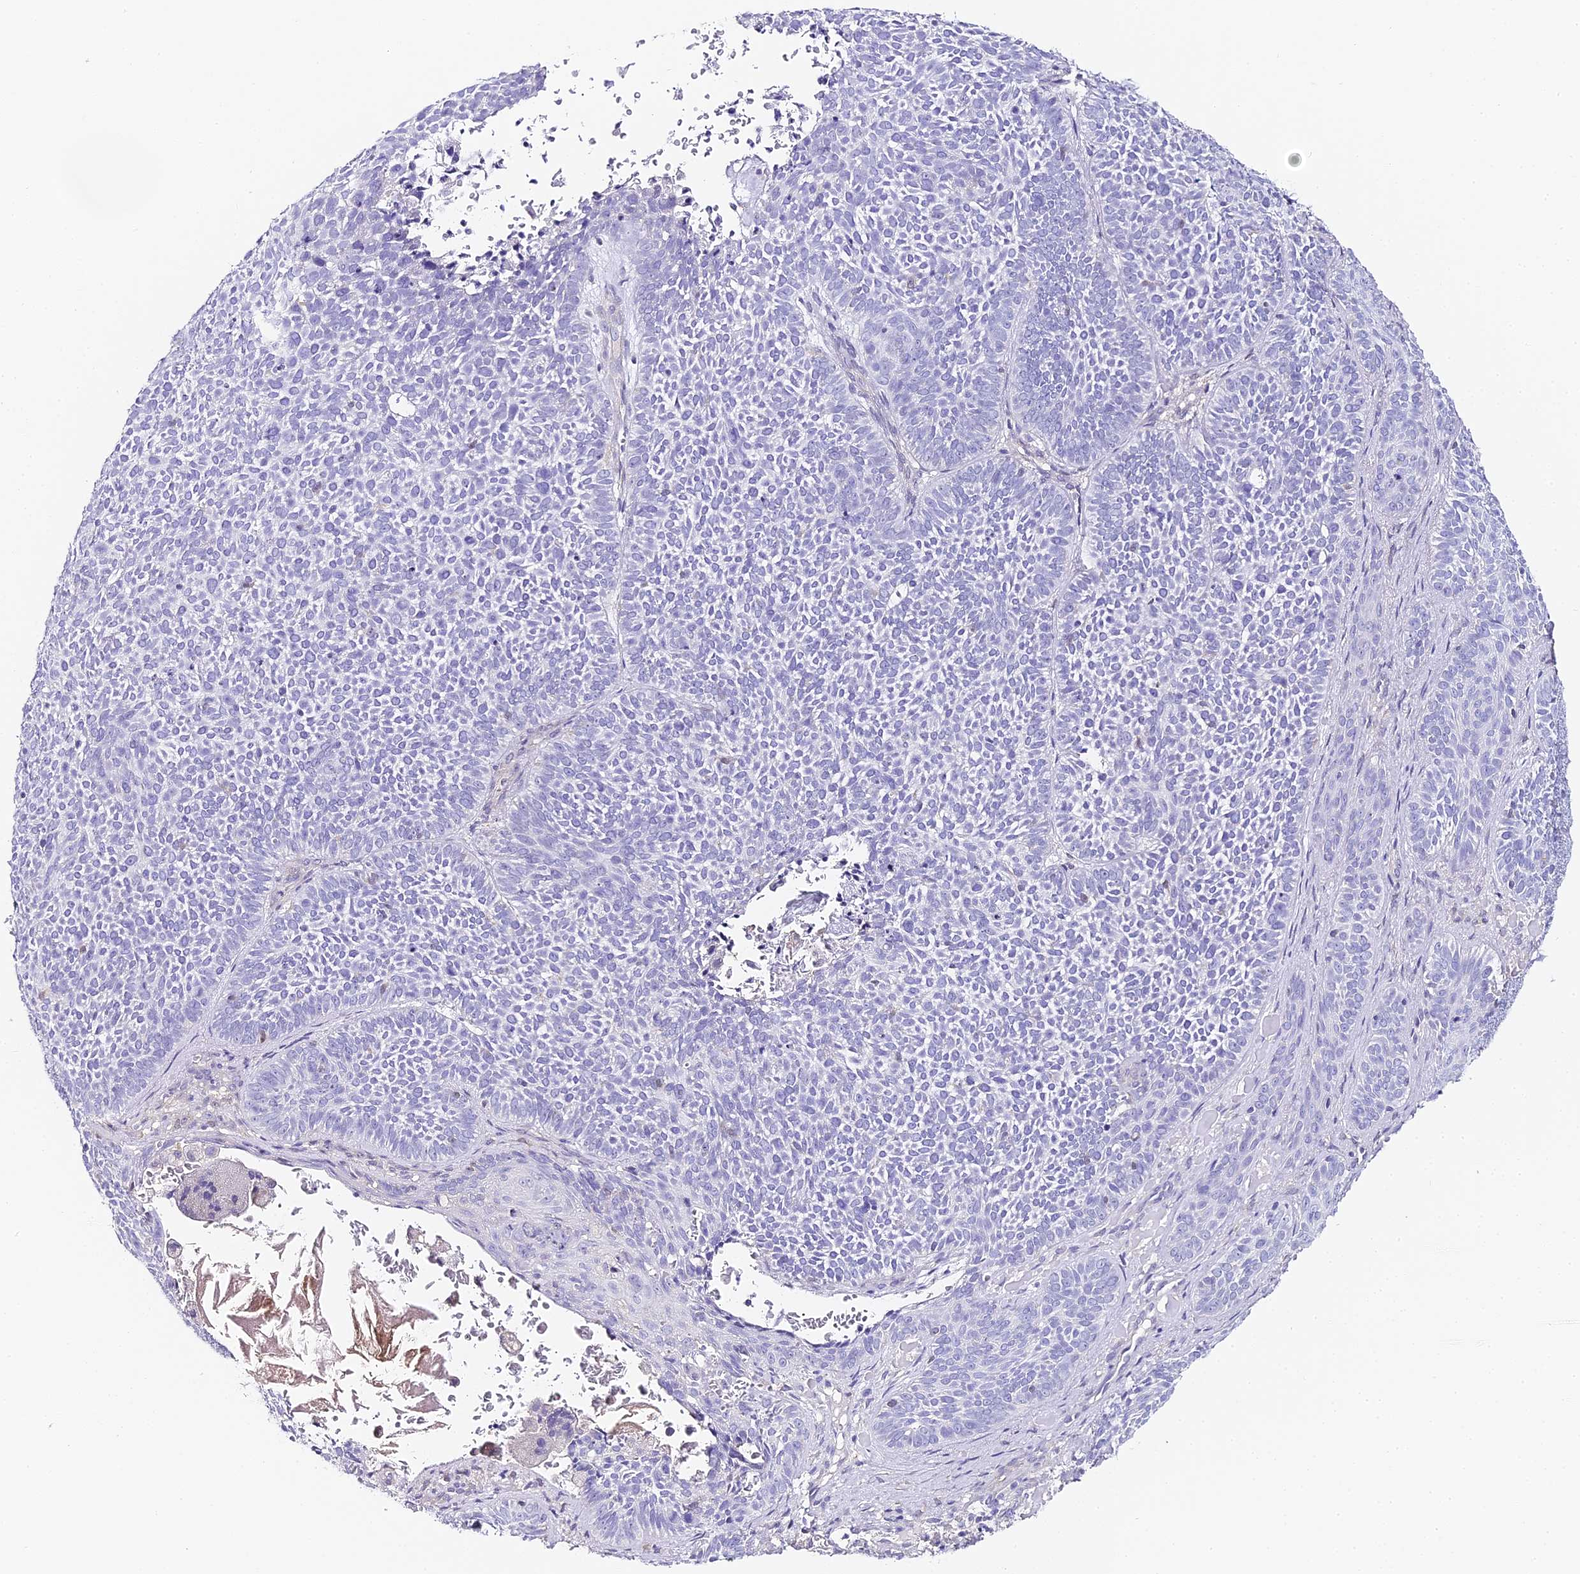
{"staining": {"intensity": "negative", "quantity": "none", "location": "none"}, "tissue": "skin cancer", "cell_type": "Tumor cells", "image_type": "cancer", "snomed": [{"axis": "morphology", "description": "Basal cell carcinoma"}, {"axis": "topography", "description": "Skin"}], "caption": "Immunohistochemistry (IHC) photomicrograph of skin basal cell carcinoma stained for a protein (brown), which shows no expression in tumor cells.", "gene": "ABHD14A-ACY1", "patient": {"sex": "male", "age": 85}}